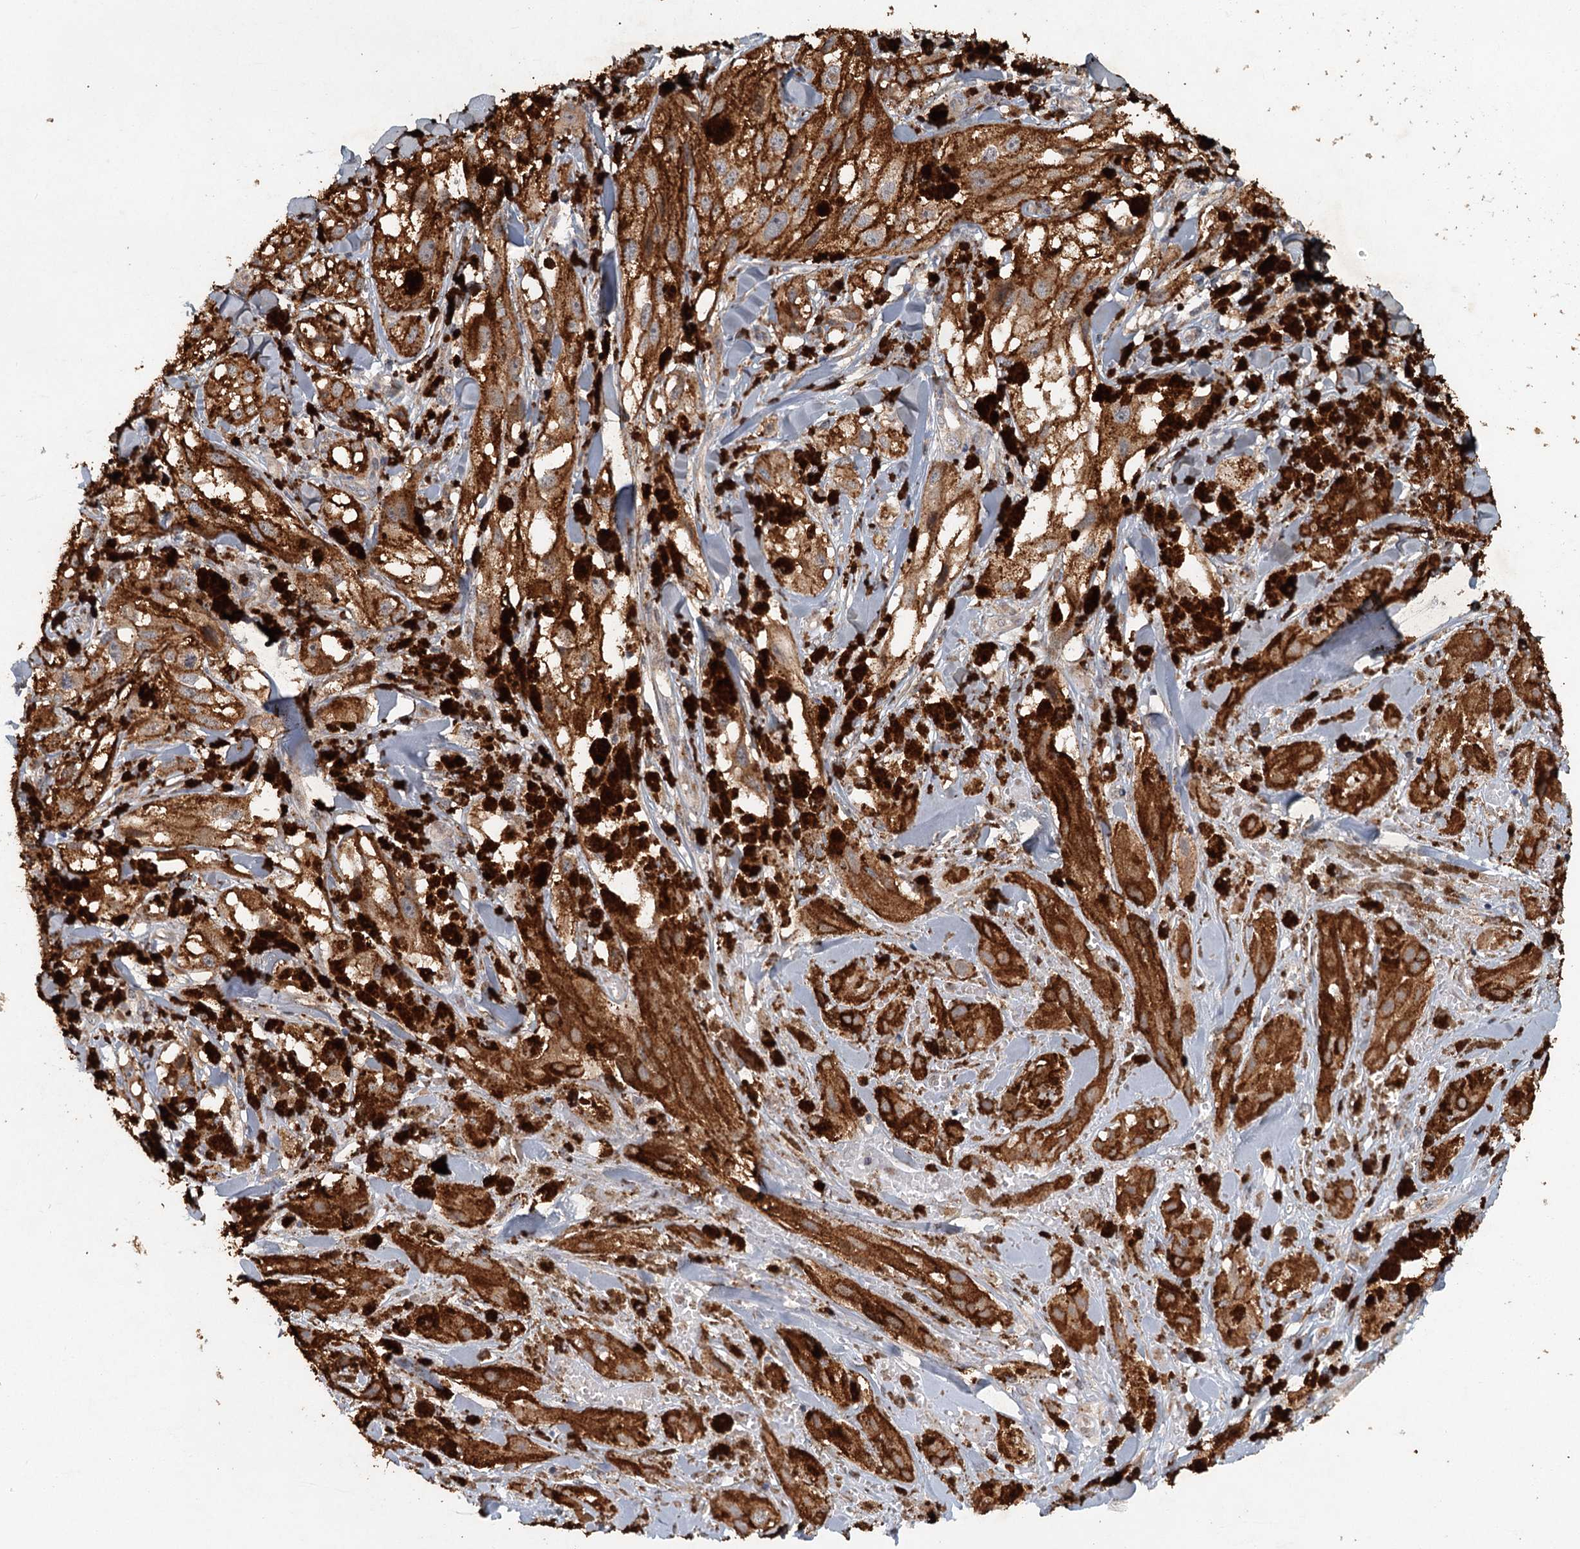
{"staining": {"intensity": "moderate", "quantity": ">75%", "location": "cytoplasmic/membranous"}, "tissue": "melanoma", "cell_type": "Tumor cells", "image_type": "cancer", "snomed": [{"axis": "morphology", "description": "Malignant melanoma, NOS"}, {"axis": "topography", "description": "Skin"}], "caption": "Protein expression by immunohistochemistry (IHC) exhibits moderate cytoplasmic/membranous positivity in about >75% of tumor cells in melanoma.", "gene": "SRPX2", "patient": {"sex": "male", "age": 88}}